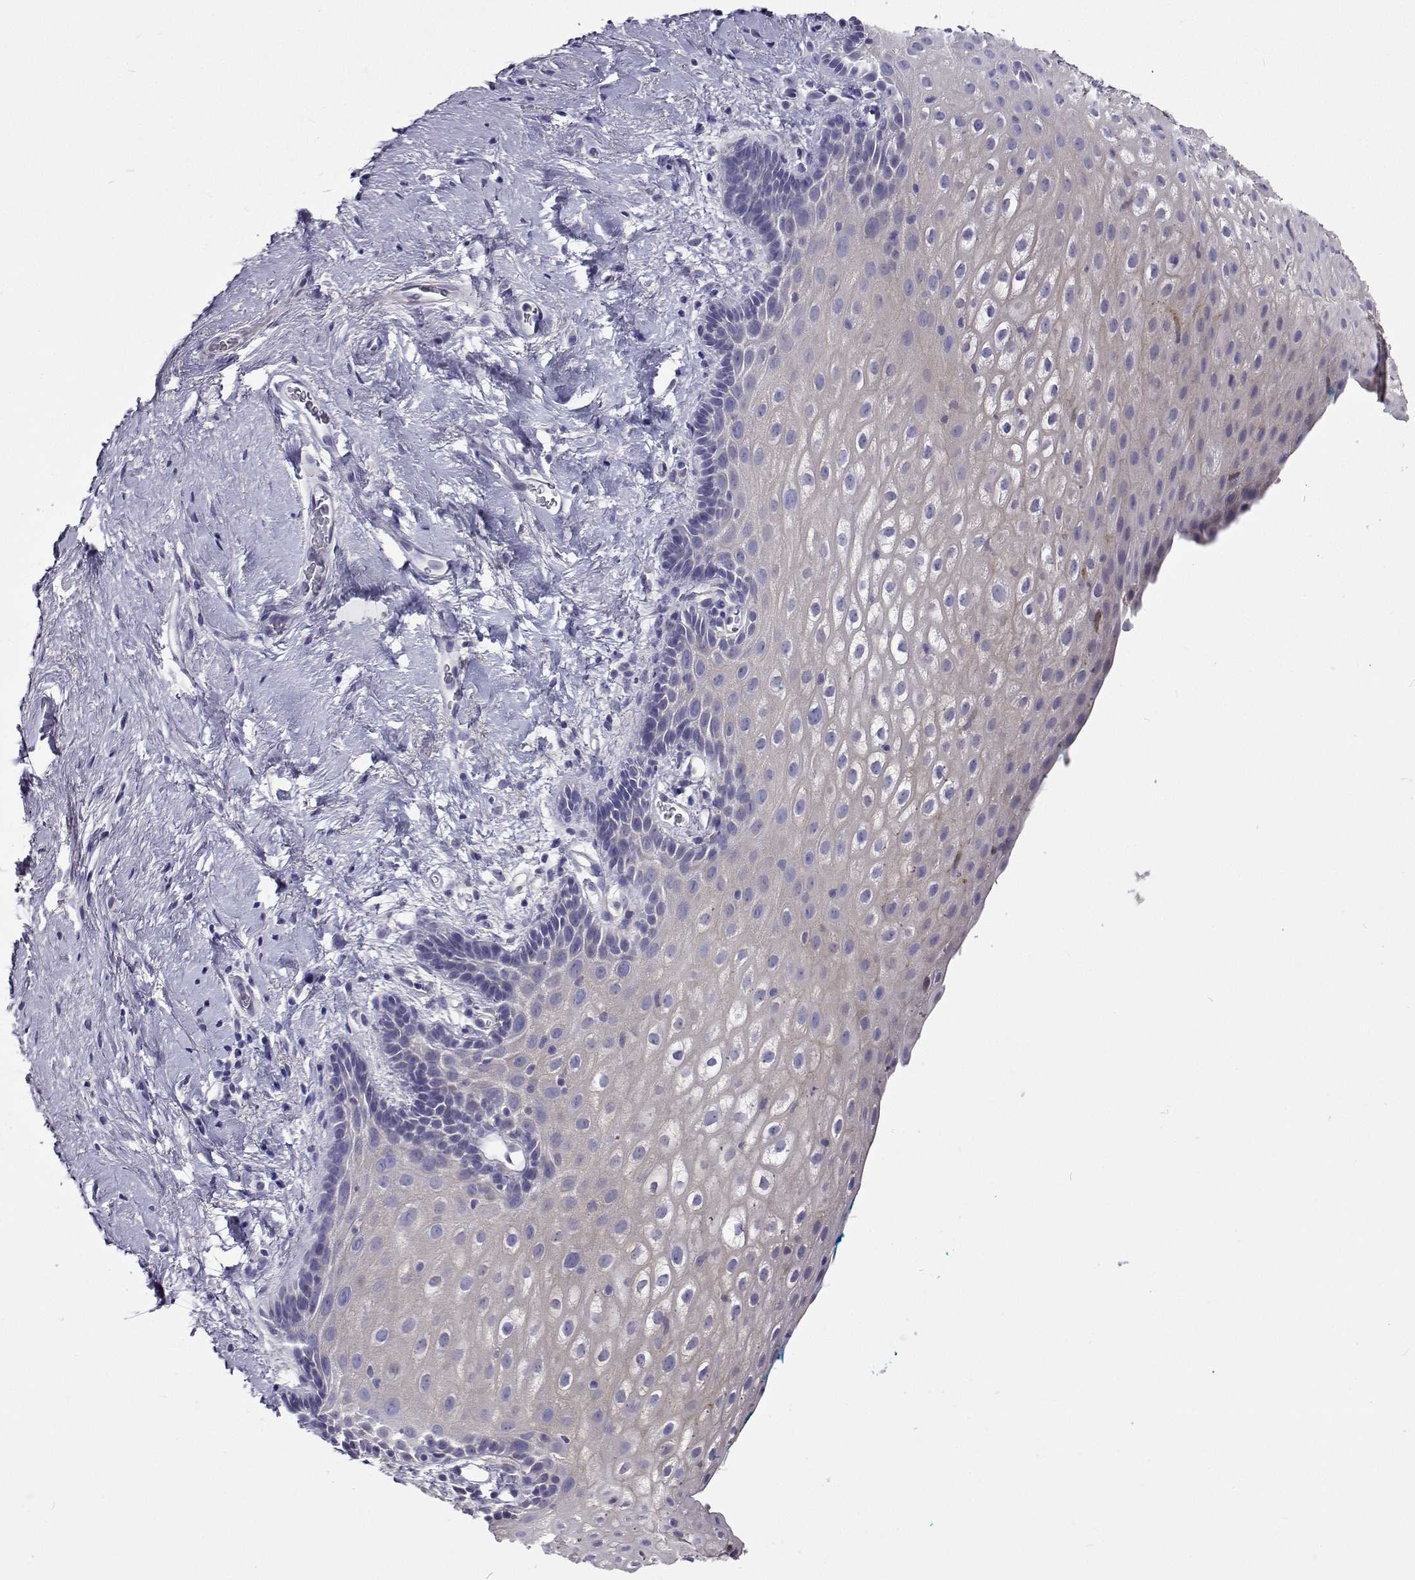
{"staining": {"intensity": "negative", "quantity": "none", "location": "none"}, "tissue": "vagina", "cell_type": "Squamous epithelial cells", "image_type": "normal", "snomed": [{"axis": "morphology", "description": "Normal tissue, NOS"}, {"axis": "morphology", "description": "Adenocarcinoma, NOS"}, {"axis": "topography", "description": "Rectum"}, {"axis": "topography", "description": "Vagina"}, {"axis": "topography", "description": "Peripheral nerve tissue"}], "caption": "Immunohistochemical staining of benign human vagina demonstrates no significant positivity in squamous epithelial cells.", "gene": "LHFPL7", "patient": {"sex": "female", "age": 71}}